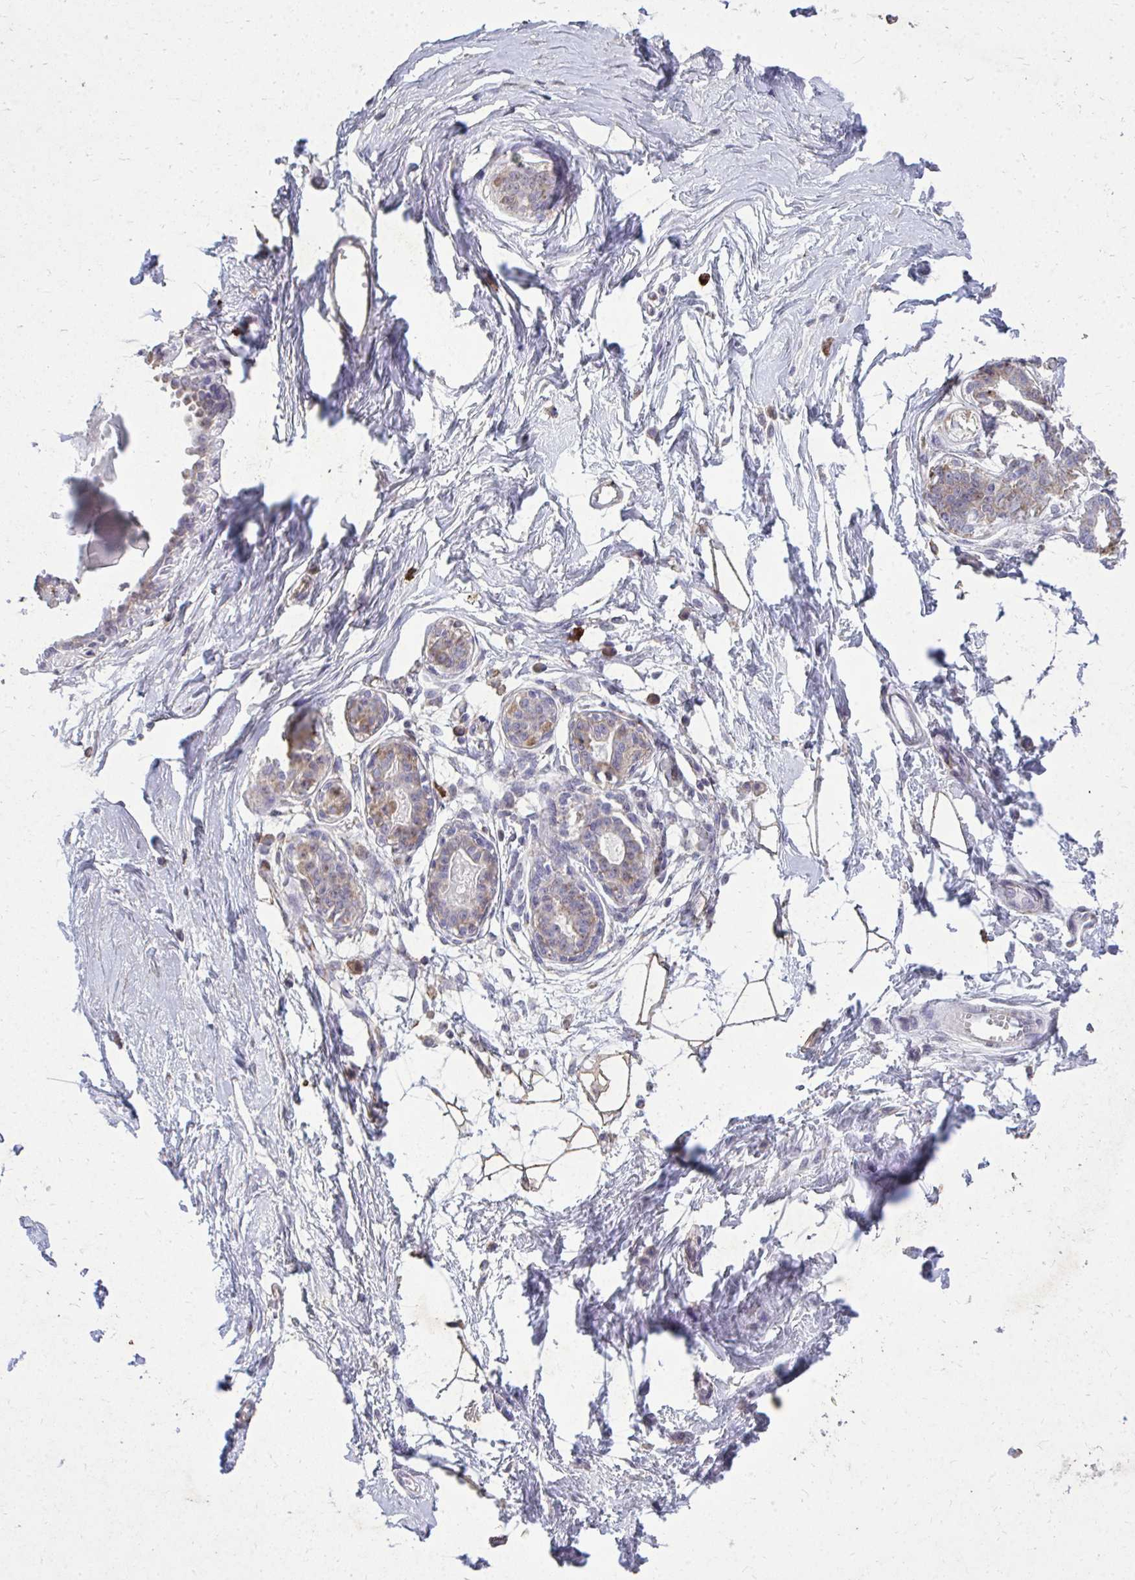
{"staining": {"intensity": "negative", "quantity": "none", "location": "none"}, "tissue": "breast", "cell_type": "Adipocytes", "image_type": "normal", "snomed": [{"axis": "morphology", "description": "Normal tissue, NOS"}, {"axis": "topography", "description": "Breast"}], "caption": "Immunohistochemical staining of normal human breast shows no significant staining in adipocytes. (Stains: DAB (3,3'-diaminobenzidine) IHC with hematoxylin counter stain, Microscopy: brightfield microscopy at high magnification).", "gene": "ACSL5", "patient": {"sex": "female", "age": 45}}